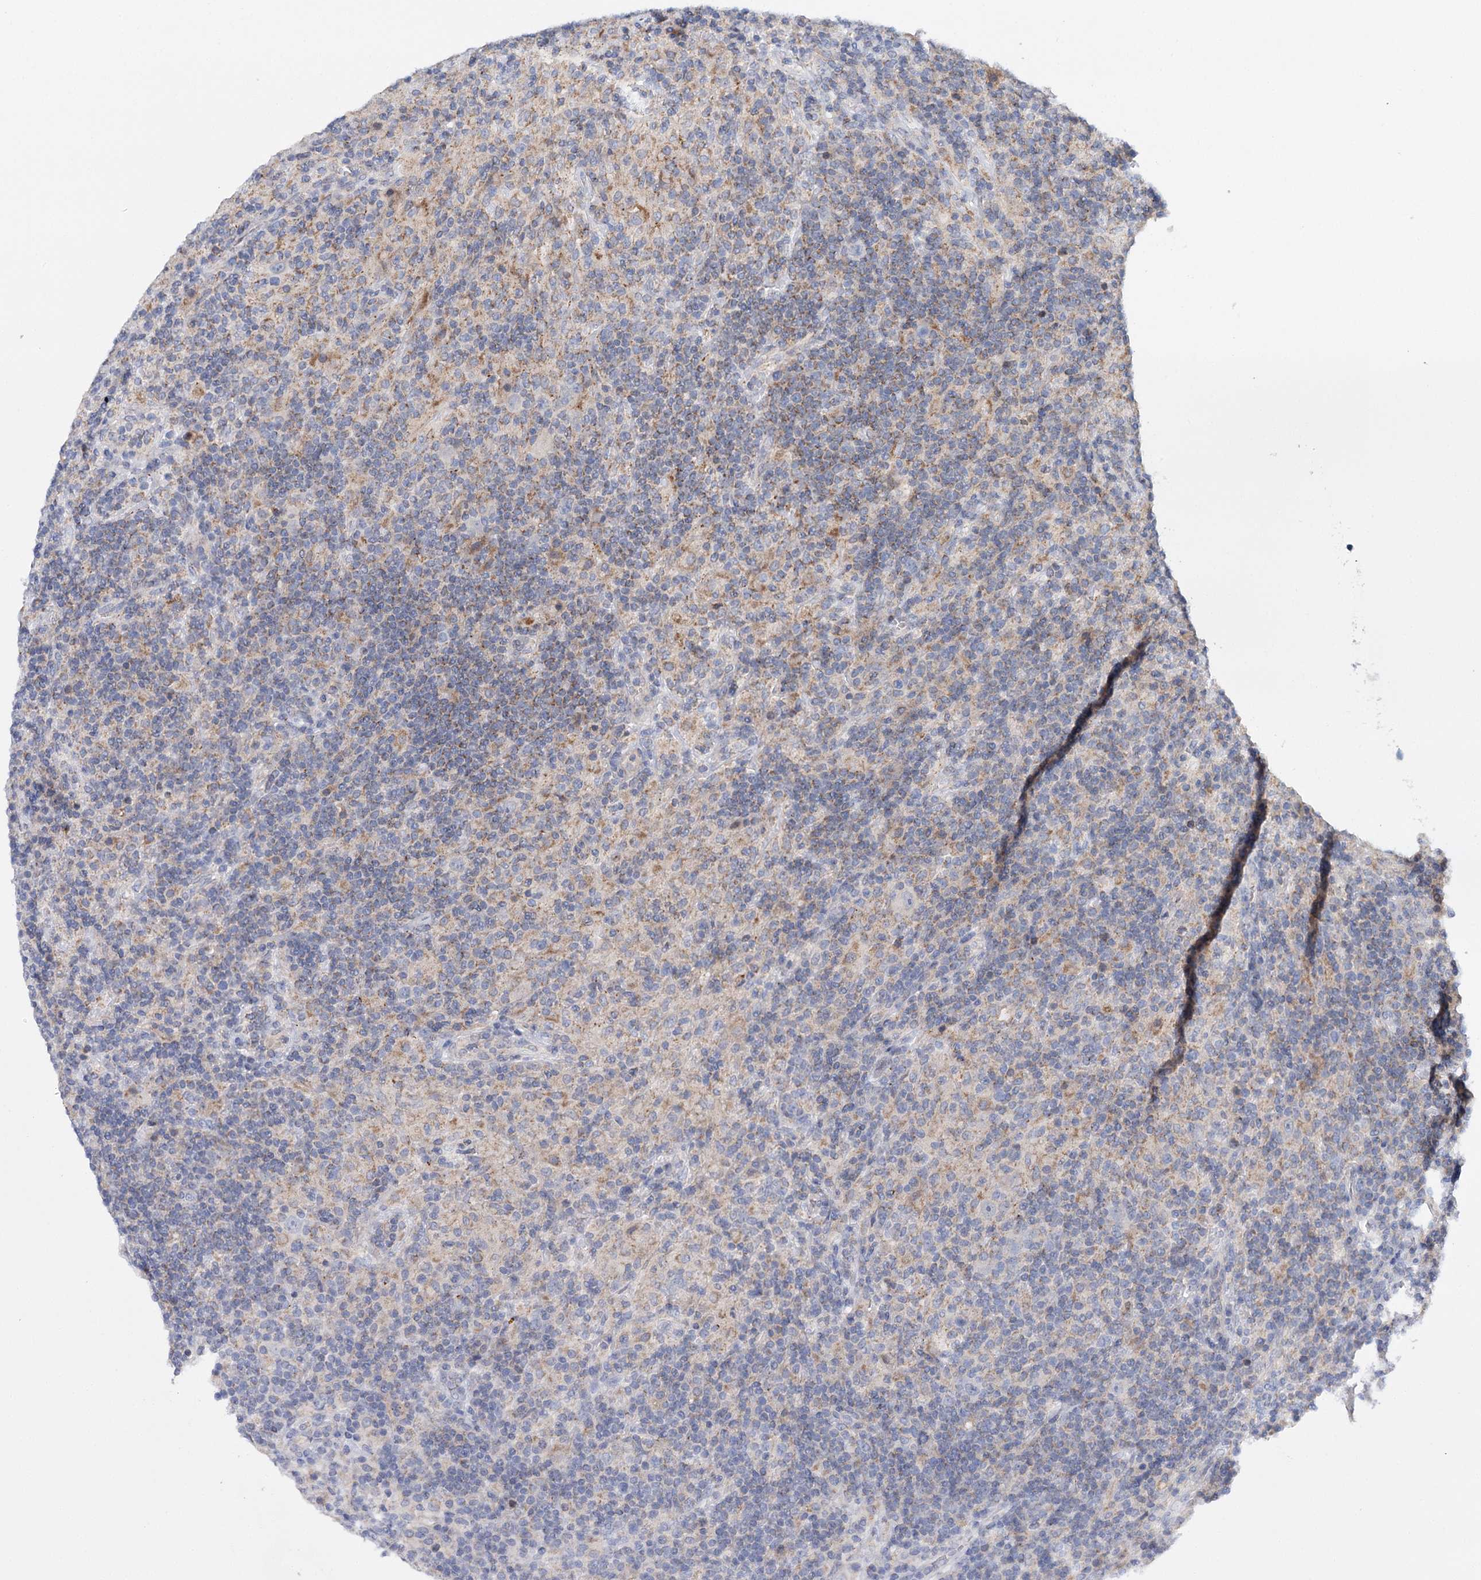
{"staining": {"intensity": "negative", "quantity": "none", "location": "none"}, "tissue": "lymphoma", "cell_type": "Tumor cells", "image_type": "cancer", "snomed": [{"axis": "morphology", "description": "Hodgkin's disease, NOS"}, {"axis": "topography", "description": "Lymph node"}], "caption": "A high-resolution micrograph shows immunohistochemistry staining of lymphoma, which displays no significant staining in tumor cells. The staining was performed using DAB to visualize the protein expression in brown, while the nuclei were stained in blue with hematoxylin (Magnification: 20x).", "gene": "CFAP46", "patient": {"sex": "male", "age": 70}}